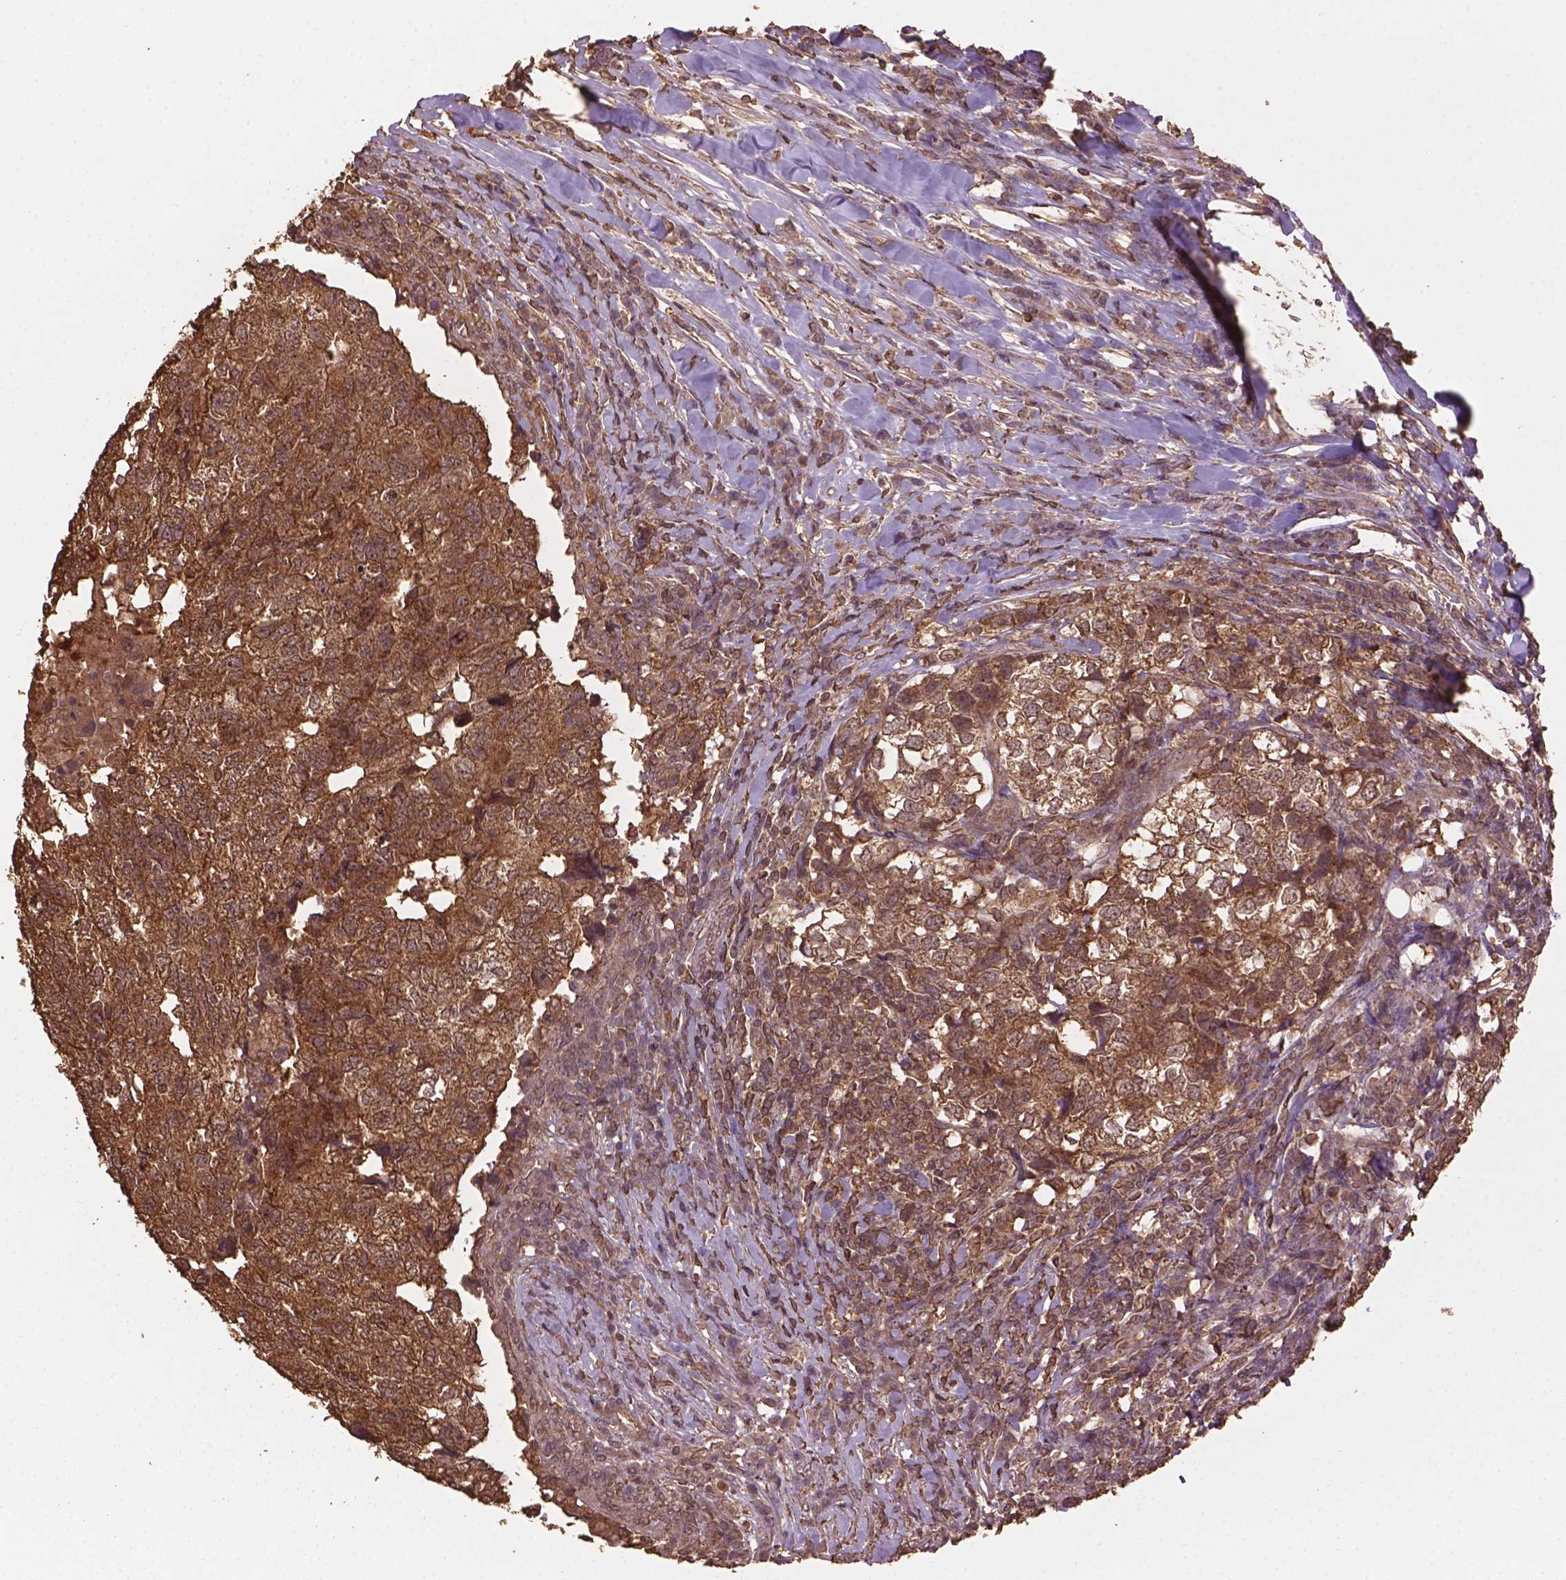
{"staining": {"intensity": "moderate", "quantity": ">75%", "location": "cytoplasmic/membranous"}, "tissue": "breast cancer", "cell_type": "Tumor cells", "image_type": "cancer", "snomed": [{"axis": "morphology", "description": "Duct carcinoma"}, {"axis": "topography", "description": "Breast"}], "caption": "Immunohistochemical staining of breast cancer (infiltrating ductal carcinoma) reveals medium levels of moderate cytoplasmic/membranous positivity in approximately >75% of tumor cells.", "gene": "BABAM1", "patient": {"sex": "female", "age": 30}}